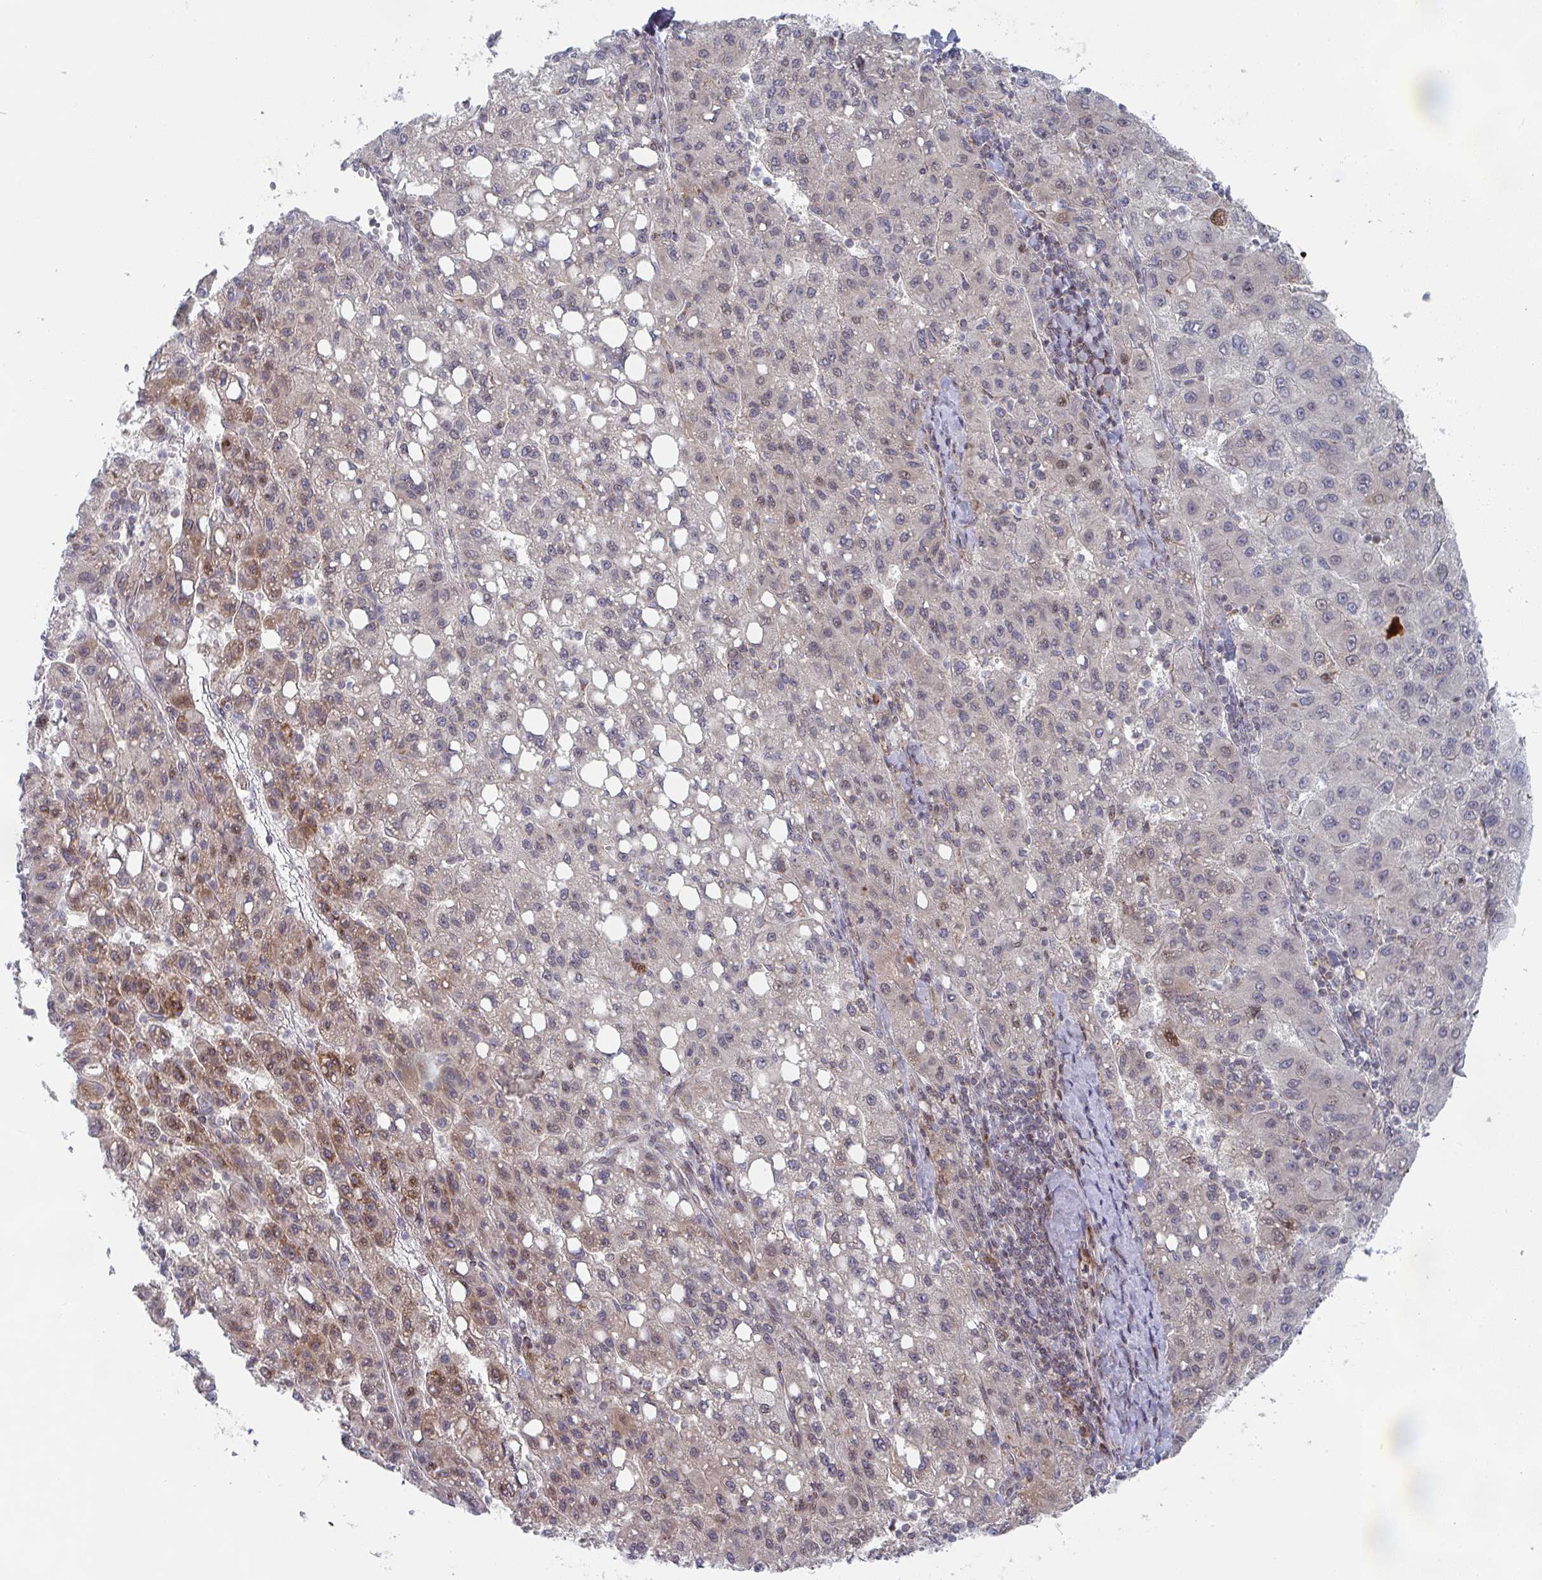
{"staining": {"intensity": "moderate", "quantity": "<25%", "location": "cytoplasmic/membranous"}, "tissue": "liver cancer", "cell_type": "Tumor cells", "image_type": "cancer", "snomed": [{"axis": "morphology", "description": "Carcinoma, Hepatocellular, NOS"}, {"axis": "topography", "description": "Liver"}], "caption": "Immunohistochemical staining of human hepatocellular carcinoma (liver) displays low levels of moderate cytoplasmic/membranous protein staining in approximately <25% of tumor cells.", "gene": "PRKCH", "patient": {"sex": "female", "age": 82}}